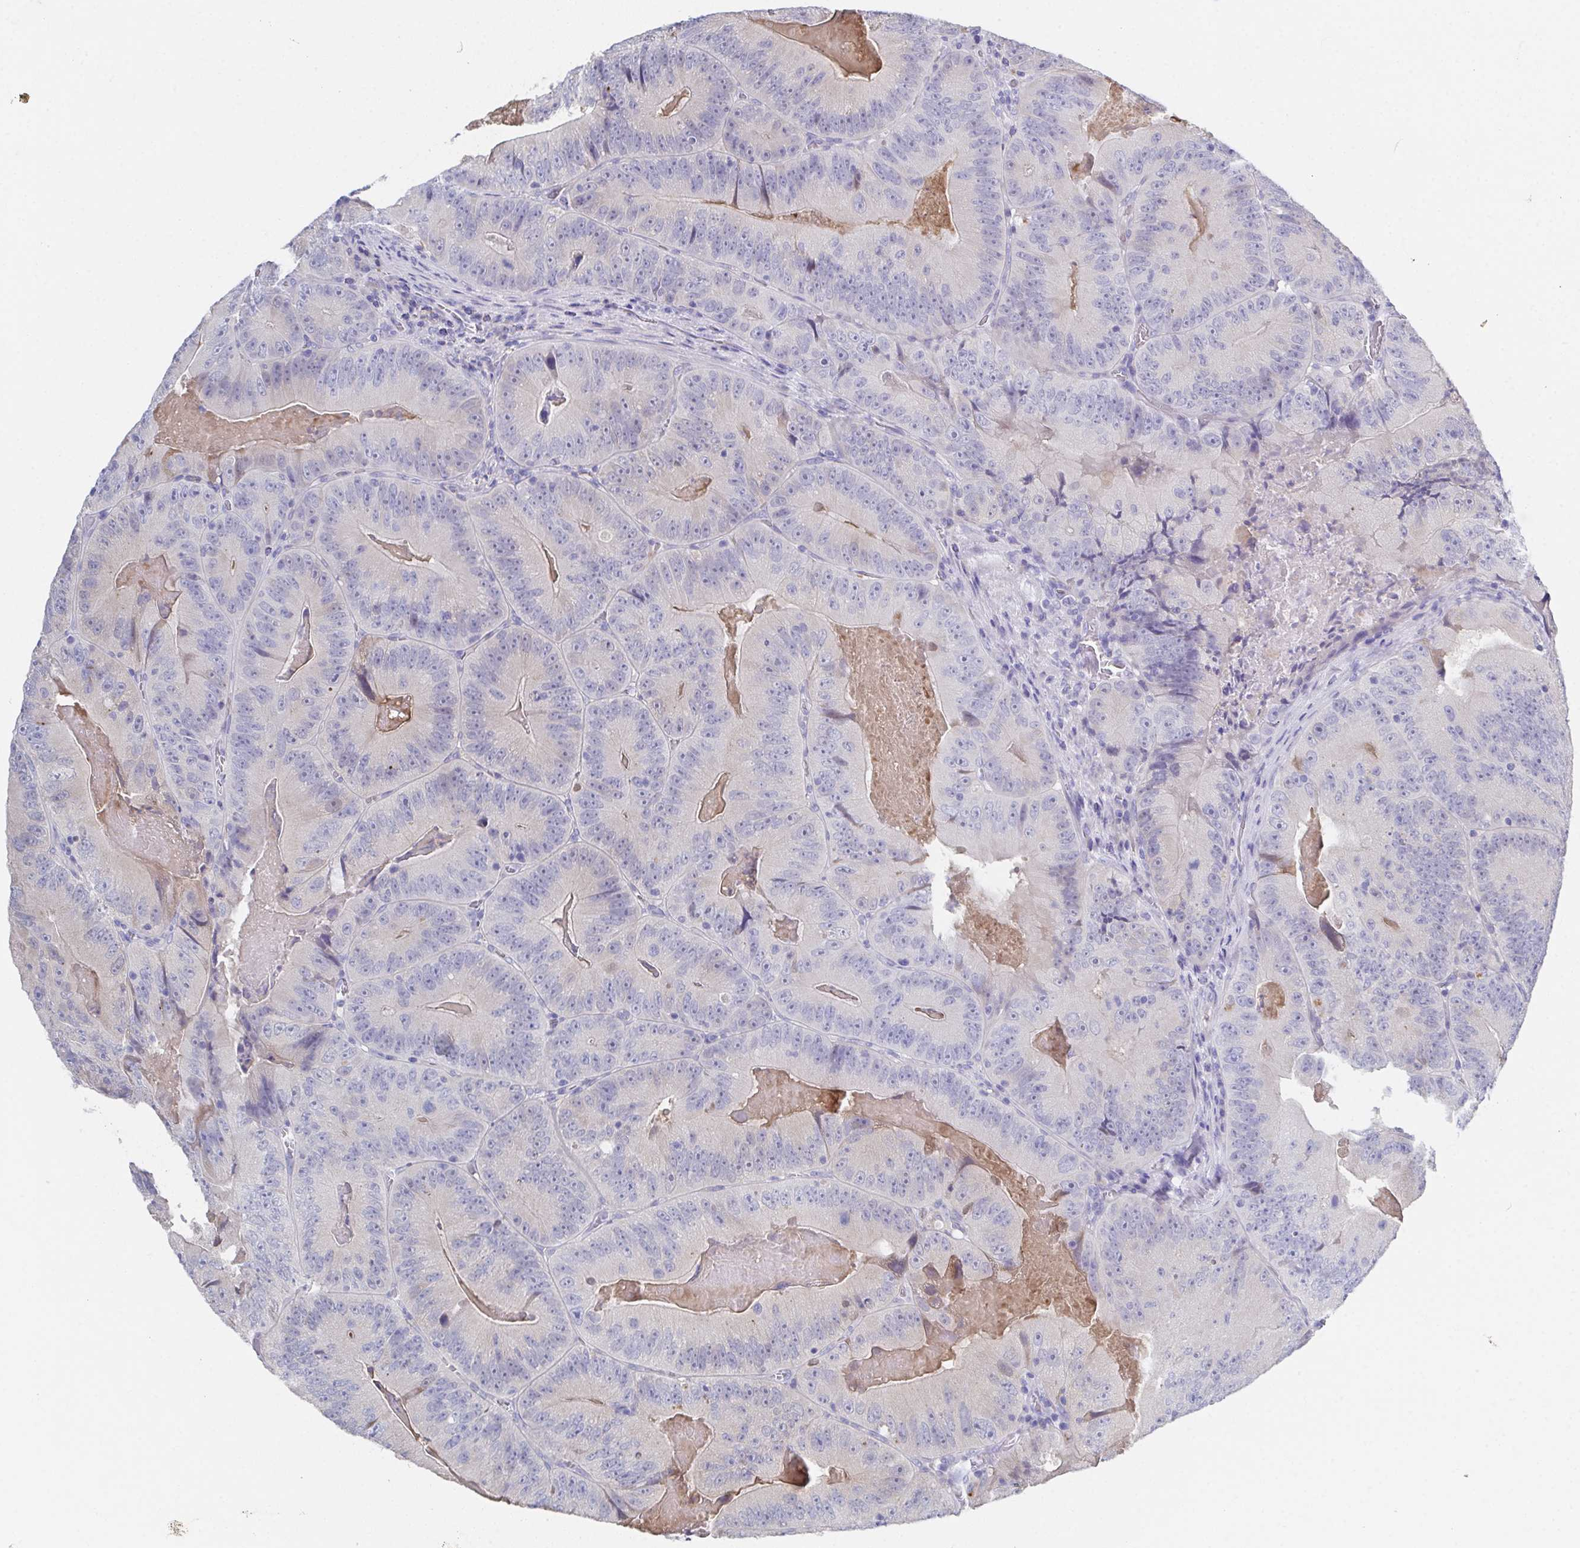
{"staining": {"intensity": "negative", "quantity": "none", "location": "none"}, "tissue": "colorectal cancer", "cell_type": "Tumor cells", "image_type": "cancer", "snomed": [{"axis": "morphology", "description": "Adenocarcinoma, NOS"}, {"axis": "topography", "description": "Colon"}], "caption": "Immunohistochemistry histopathology image of neoplastic tissue: human colorectal adenocarcinoma stained with DAB (3,3'-diaminobenzidine) shows no significant protein staining in tumor cells.", "gene": "SSC4D", "patient": {"sex": "female", "age": 86}}